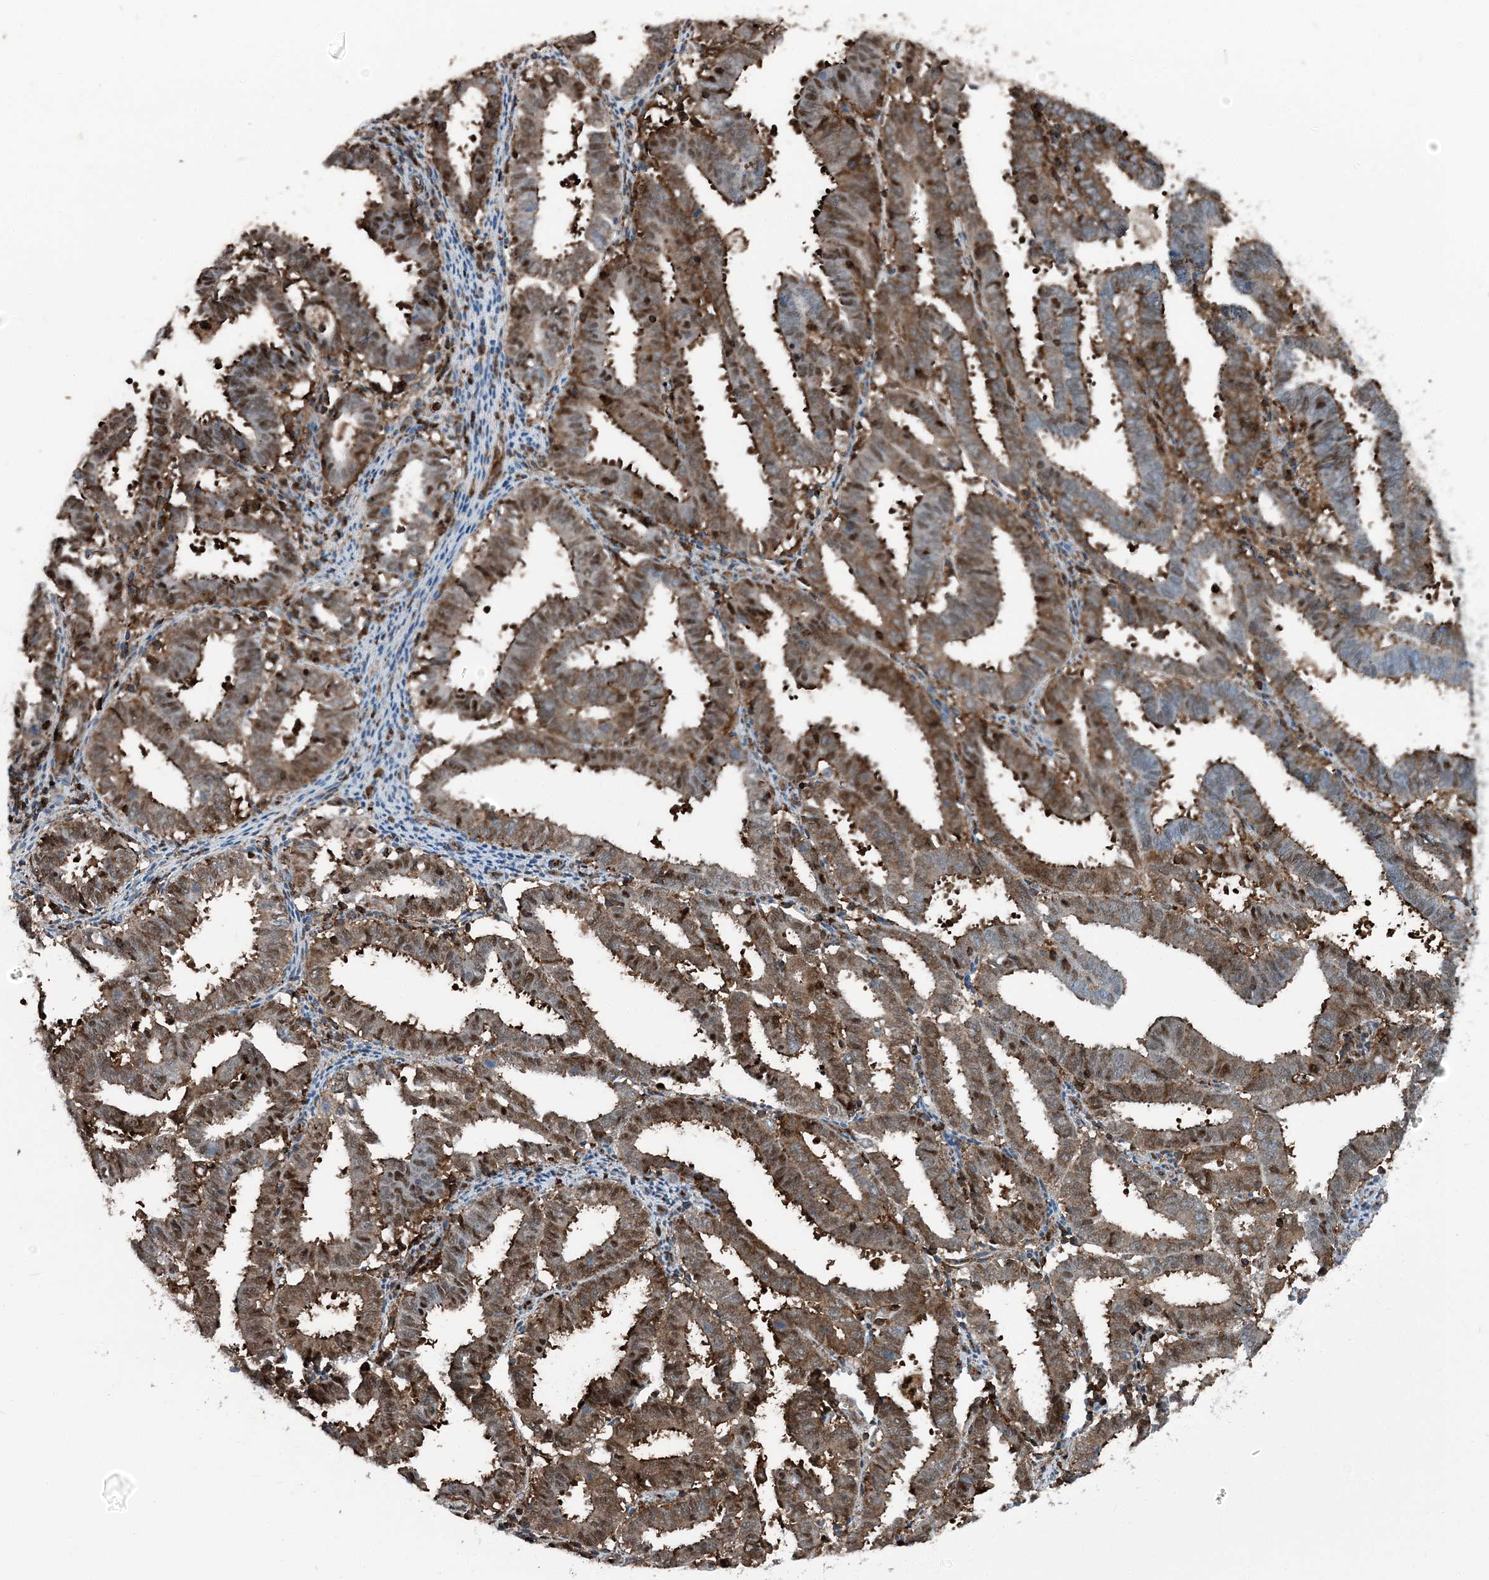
{"staining": {"intensity": "strong", "quantity": ">75%", "location": "cytoplasmic/membranous,nuclear"}, "tissue": "endometrial cancer", "cell_type": "Tumor cells", "image_type": "cancer", "snomed": [{"axis": "morphology", "description": "Adenocarcinoma, NOS"}, {"axis": "topography", "description": "Uterus"}], "caption": "DAB immunohistochemical staining of human adenocarcinoma (endometrial) shows strong cytoplasmic/membranous and nuclear protein expression in about >75% of tumor cells.", "gene": "CFL1", "patient": {"sex": "female", "age": 83}}